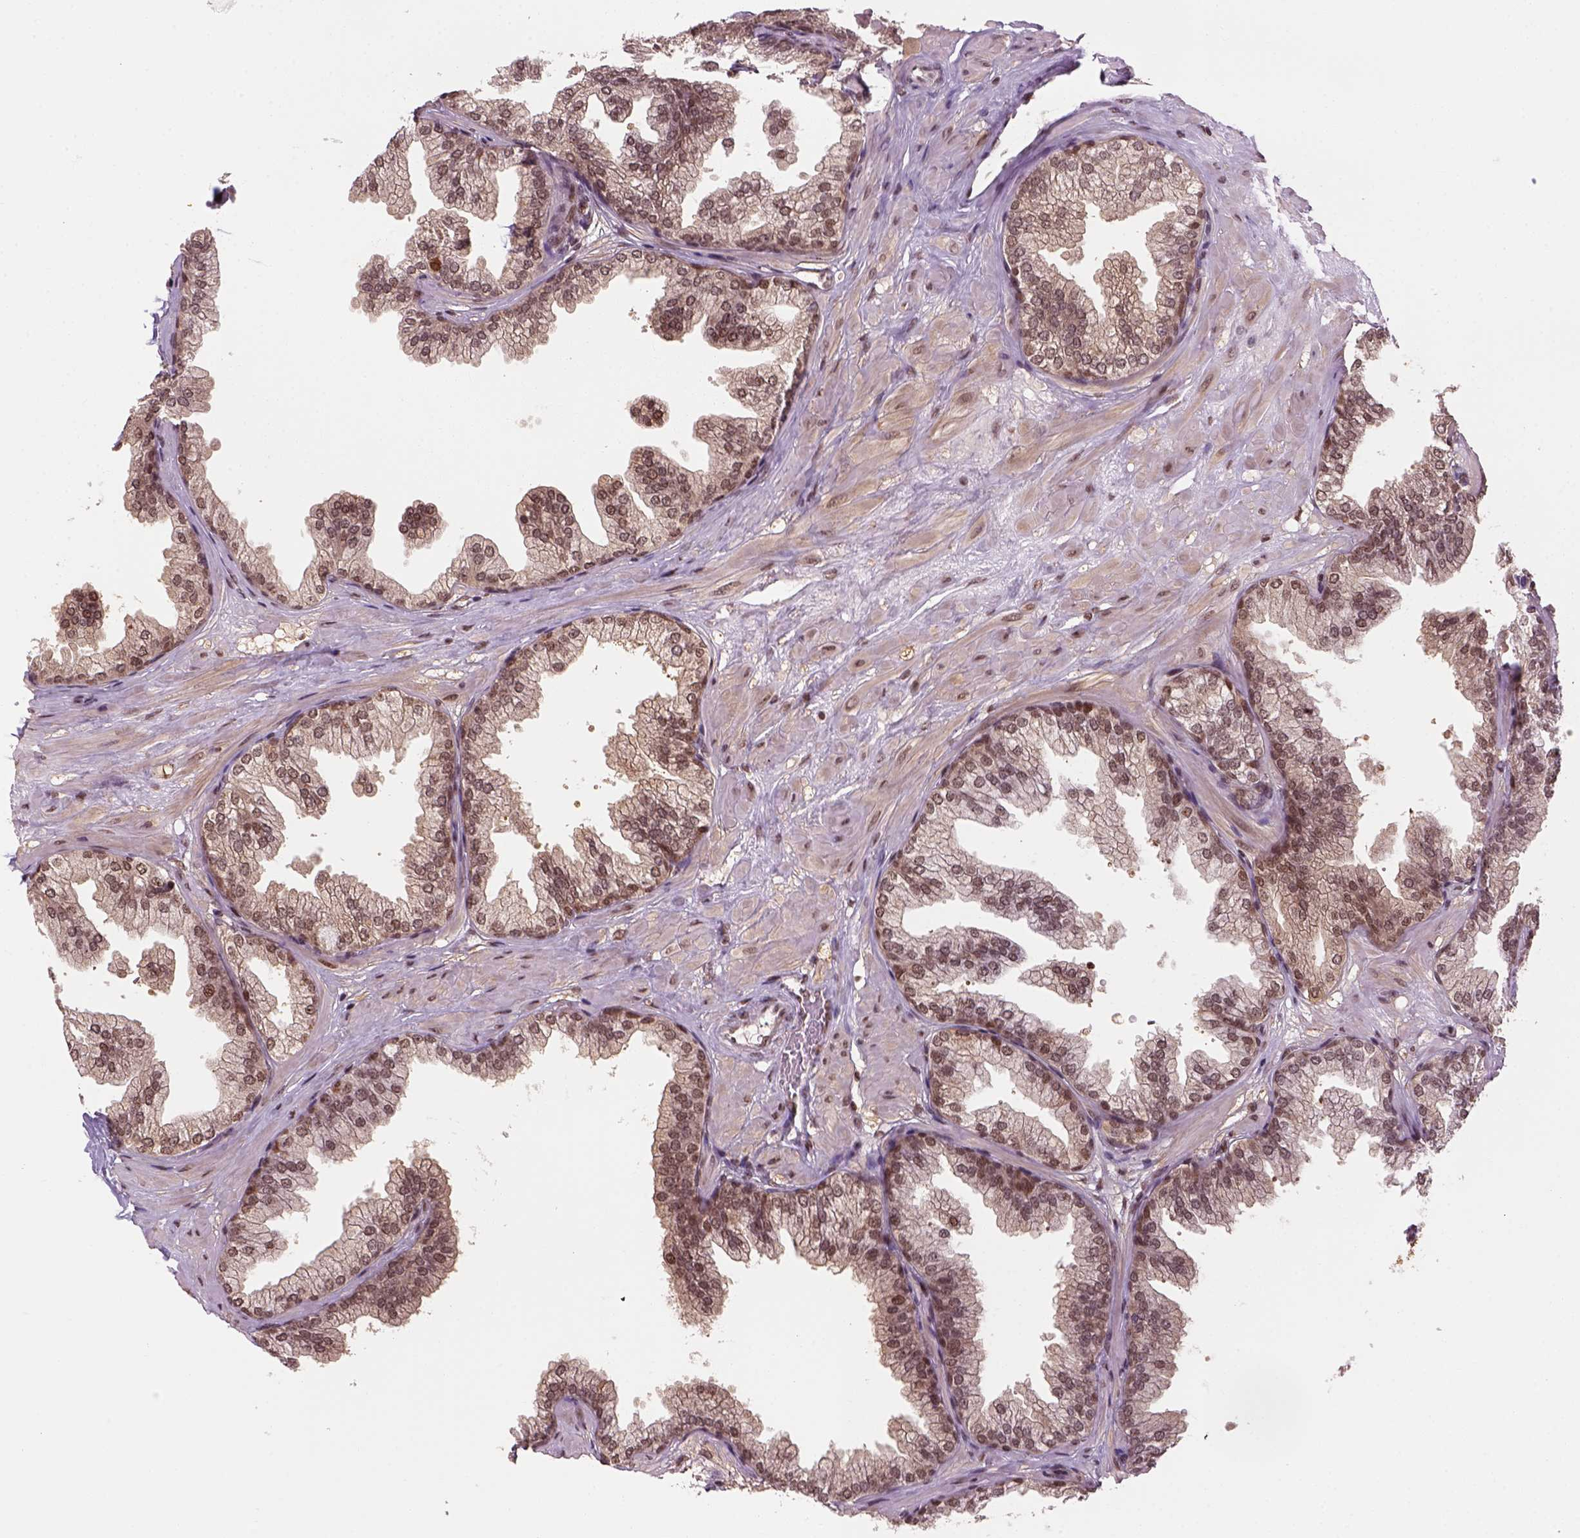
{"staining": {"intensity": "moderate", "quantity": ">75%", "location": "nuclear"}, "tissue": "prostate", "cell_type": "Glandular cells", "image_type": "normal", "snomed": [{"axis": "morphology", "description": "Normal tissue, NOS"}, {"axis": "topography", "description": "Prostate"}], "caption": "DAB immunohistochemical staining of unremarkable prostate reveals moderate nuclear protein staining in about >75% of glandular cells. The staining was performed using DAB, with brown indicating positive protein expression. Nuclei are stained blue with hematoxylin.", "gene": "GOT1", "patient": {"sex": "male", "age": 37}}